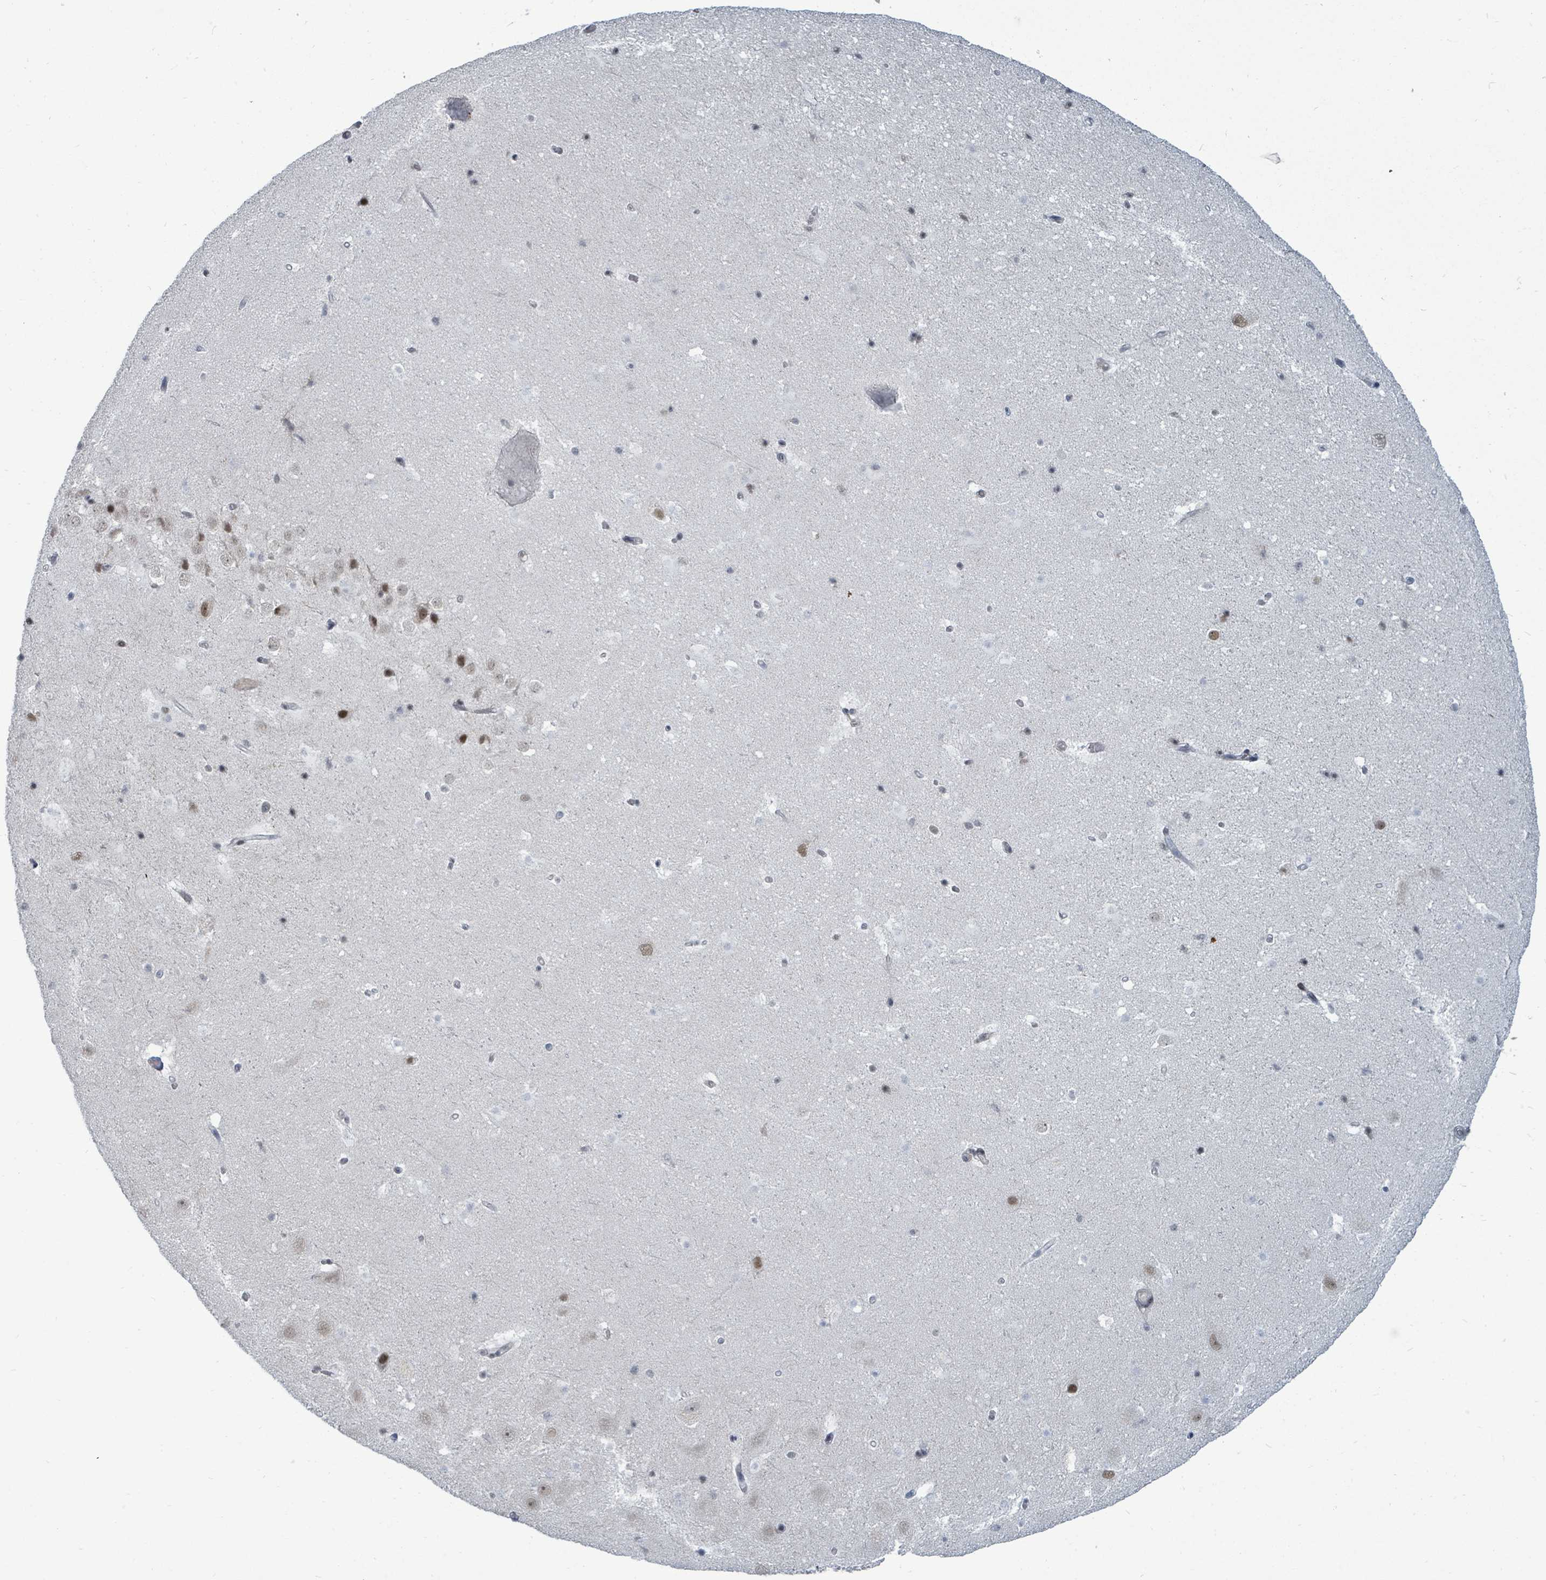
{"staining": {"intensity": "weak", "quantity": "<25%", "location": "nuclear"}, "tissue": "hippocampus", "cell_type": "Glial cells", "image_type": "normal", "snomed": [{"axis": "morphology", "description": "Normal tissue, NOS"}, {"axis": "topography", "description": "Hippocampus"}], "caption": "Immunohistochemistry (IHC) histopathology image of benign human hippocampus stained for a protein (brown), which displays no staining in glial cells. (IHC, brightfield microscopy, high magnification).", "gene": "UCK1", "patient": {"sex": "male", "age": 37}}